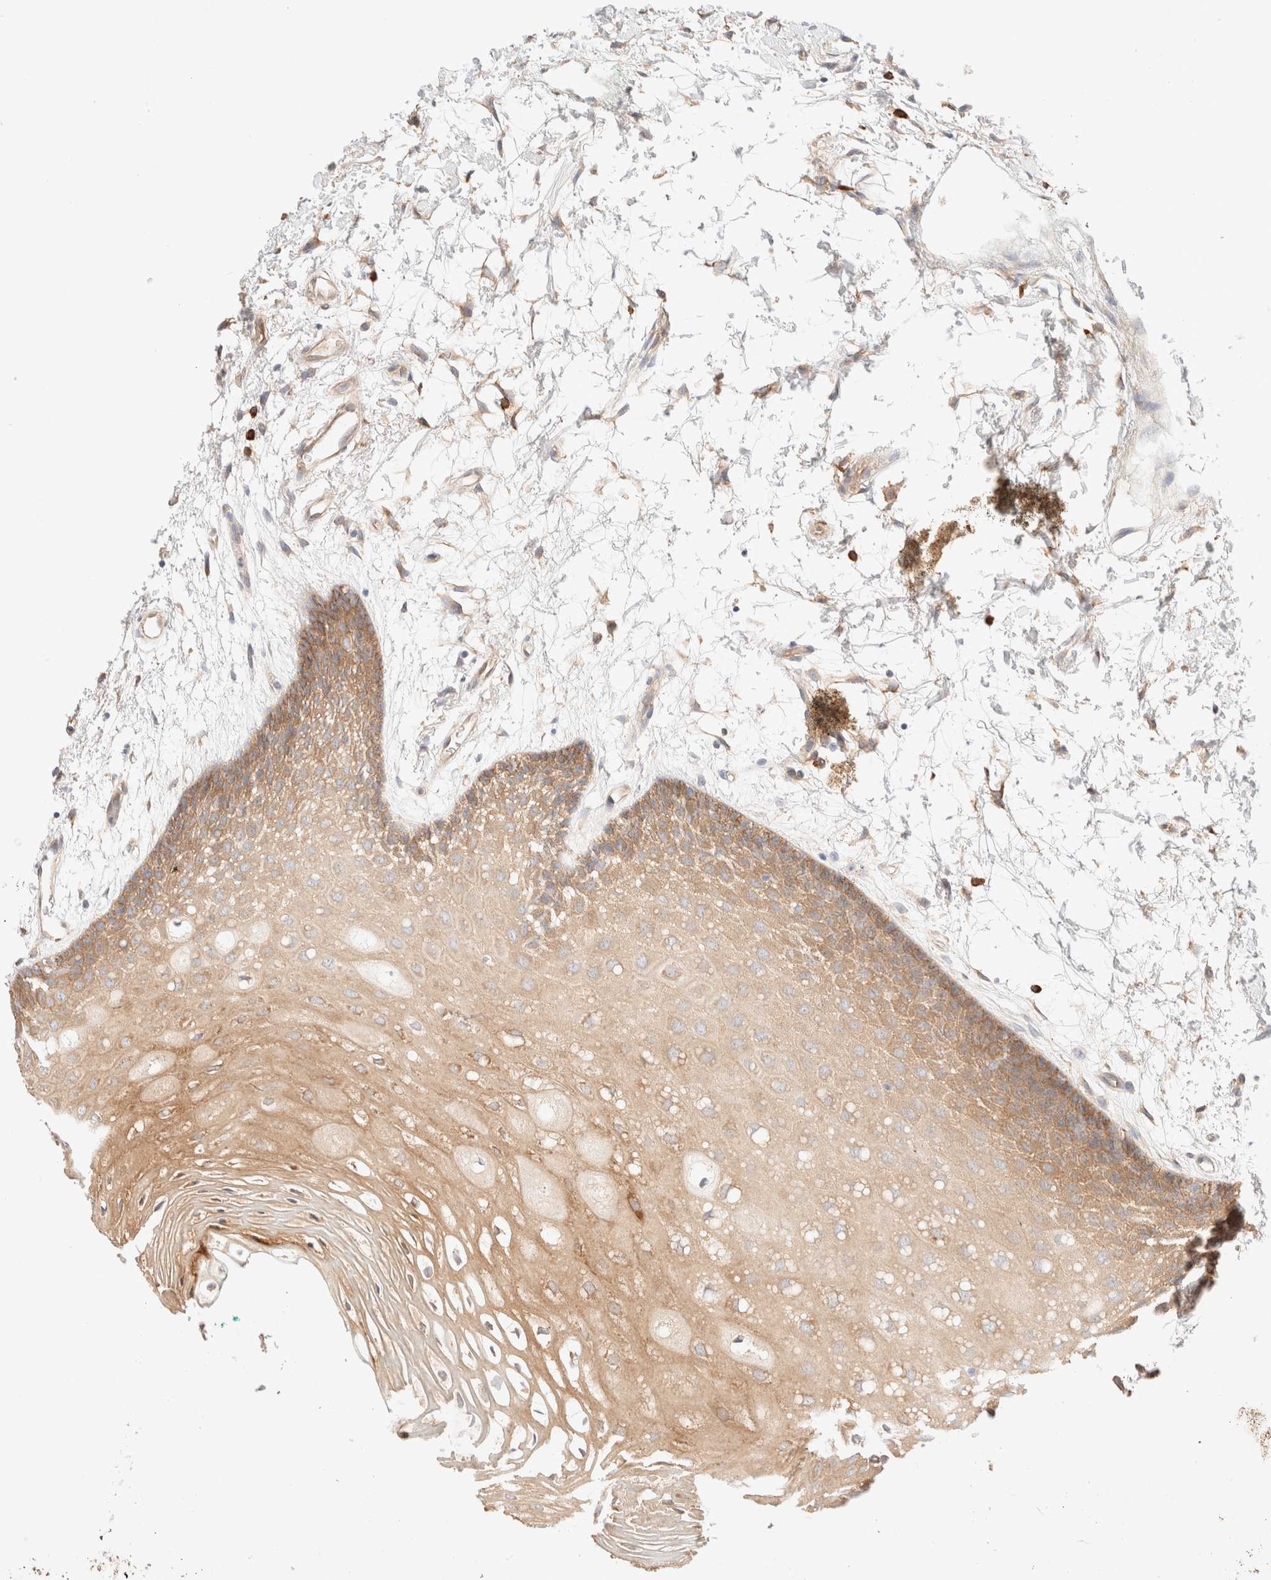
{"staining": {"intensity": "moderate", "quantity": ">75%", "location": "cytoplasmic/membranous"}, "tissue": "oral mucosa", "cell_type": "Squamous epithelial cells", "image_type": "normal", "snomed": [{"axis": "morphology", "description": "Normal tissue, NOS"}, {"axis": "topography", "description": "Skeletal muscle"}, {"axis": "topography", "description": "Oral tissue"}, {"axis": "topography", "description": "Peripheral nerve tissue"}], "caption": "Protein positivity by IHC demonstrates moderate cytoplasmic/membranous staining in about >75% of squamous epithelial cells in benign oral mucosa. (DAB (3,3'-diaminobenzidine) IHC with brightfield microscopy, high magnification).", "gene": "NIBAN2", "patient": {"sex": "female", "age": 84}}